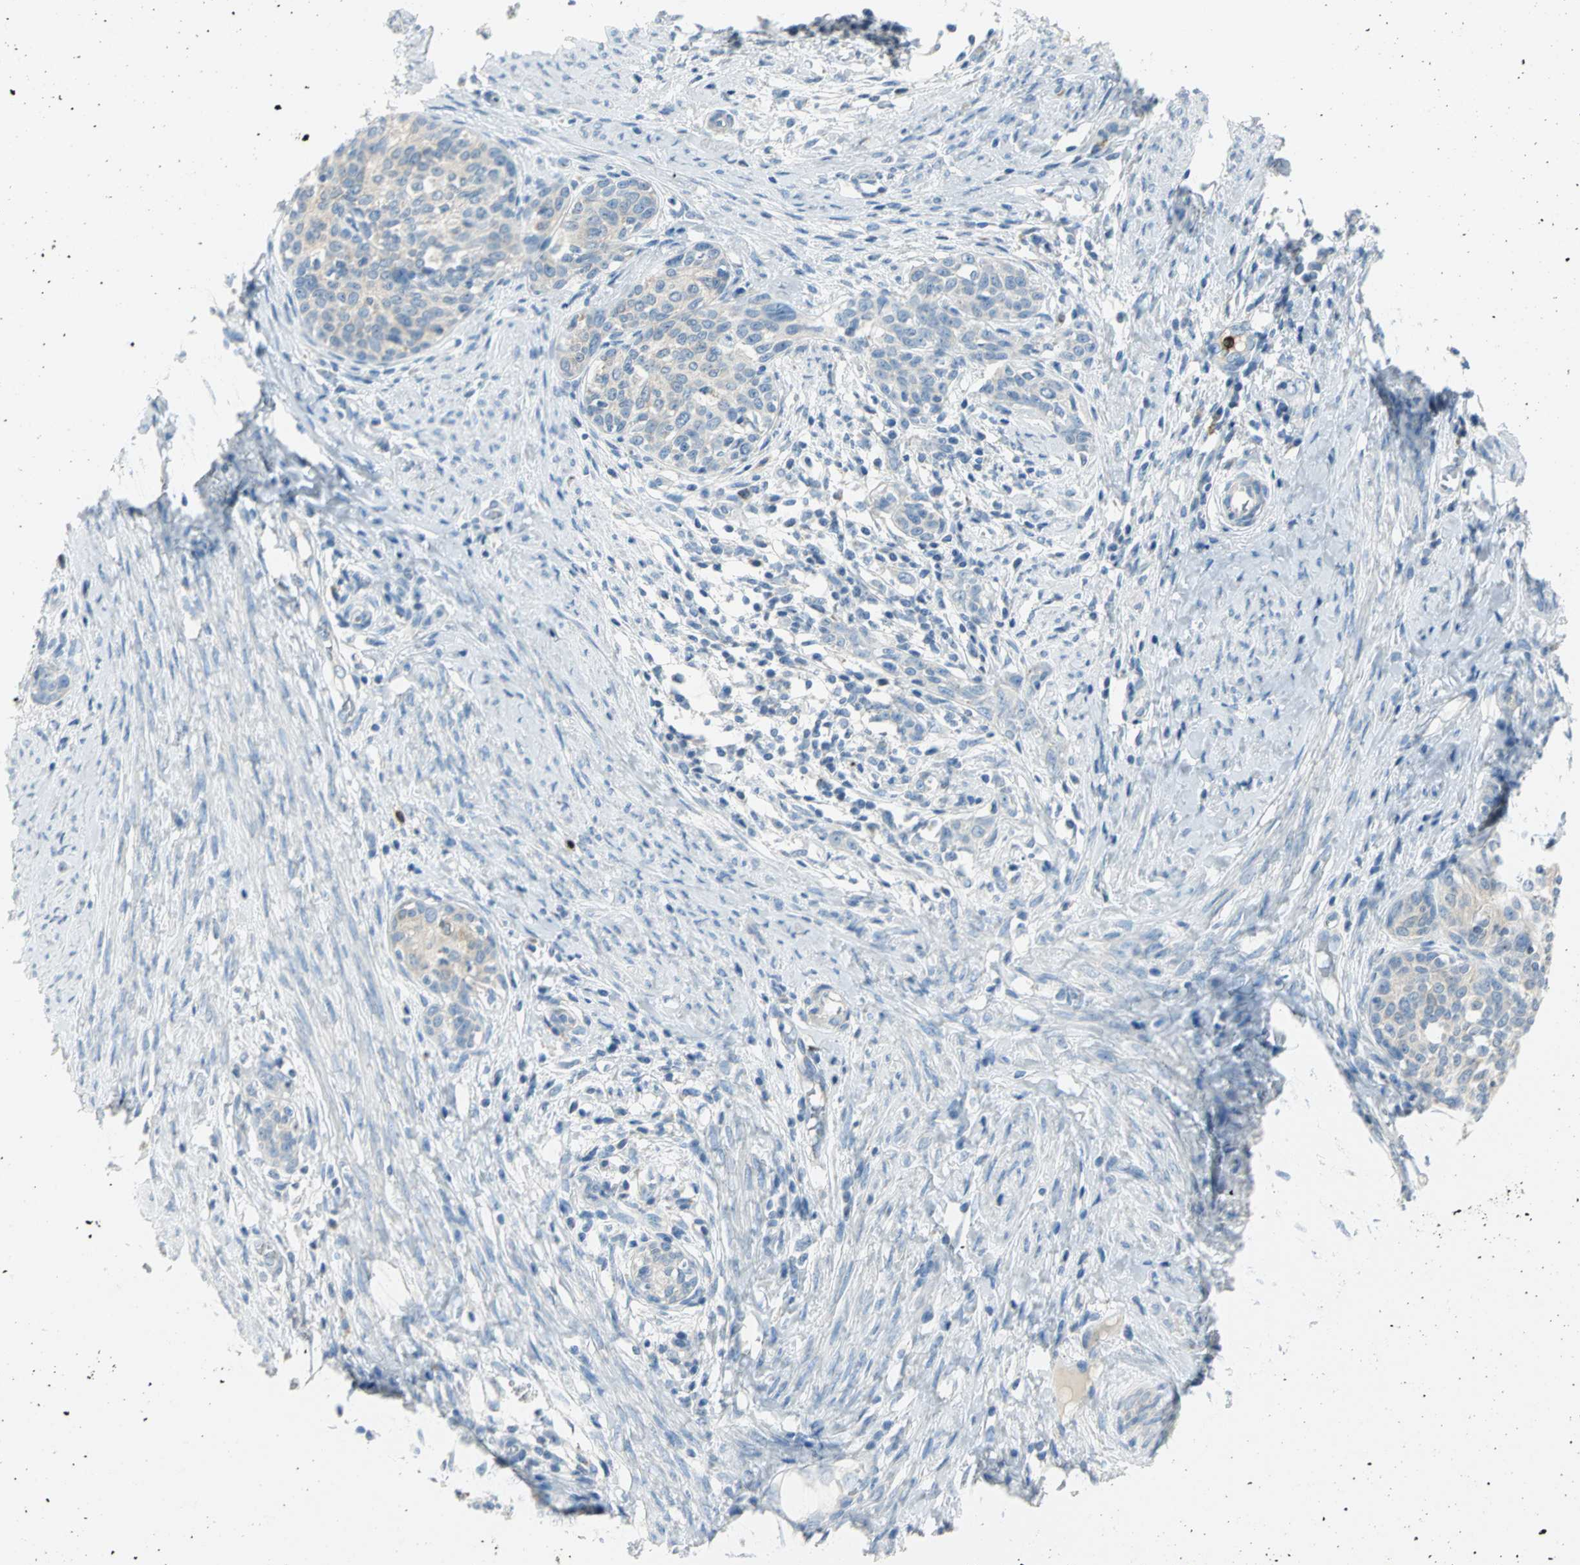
{"staining": {"intensity": "weak", "quantity": "25%-75%", "location": "cytoplasmic/membranous"}, "tissue": "cervical cancer", "cell_type": "Tumor cells", "image_type": "cancer", "snomed": [{"axis": "morphology", "description": "Squamous cell carcinoma, NOS"}, {"axis": "morphology", "description": "Adenocarcinoma, NOS"}, {"axis": "topography", "description": "Cervix"}], "caption": "Immunohistochemistry (IHC) image of neoplastic tissue: human squamous cell carcinoma (cervical) stained using IHC shows low levels of weak protein expression localized specifically in the cytoplasmic/membranous of tumor cells, appearing as a cytoplasmic/membranous brown color.", "gene": "ALOX15", "patient": {"sex": "female", "age": 52}}